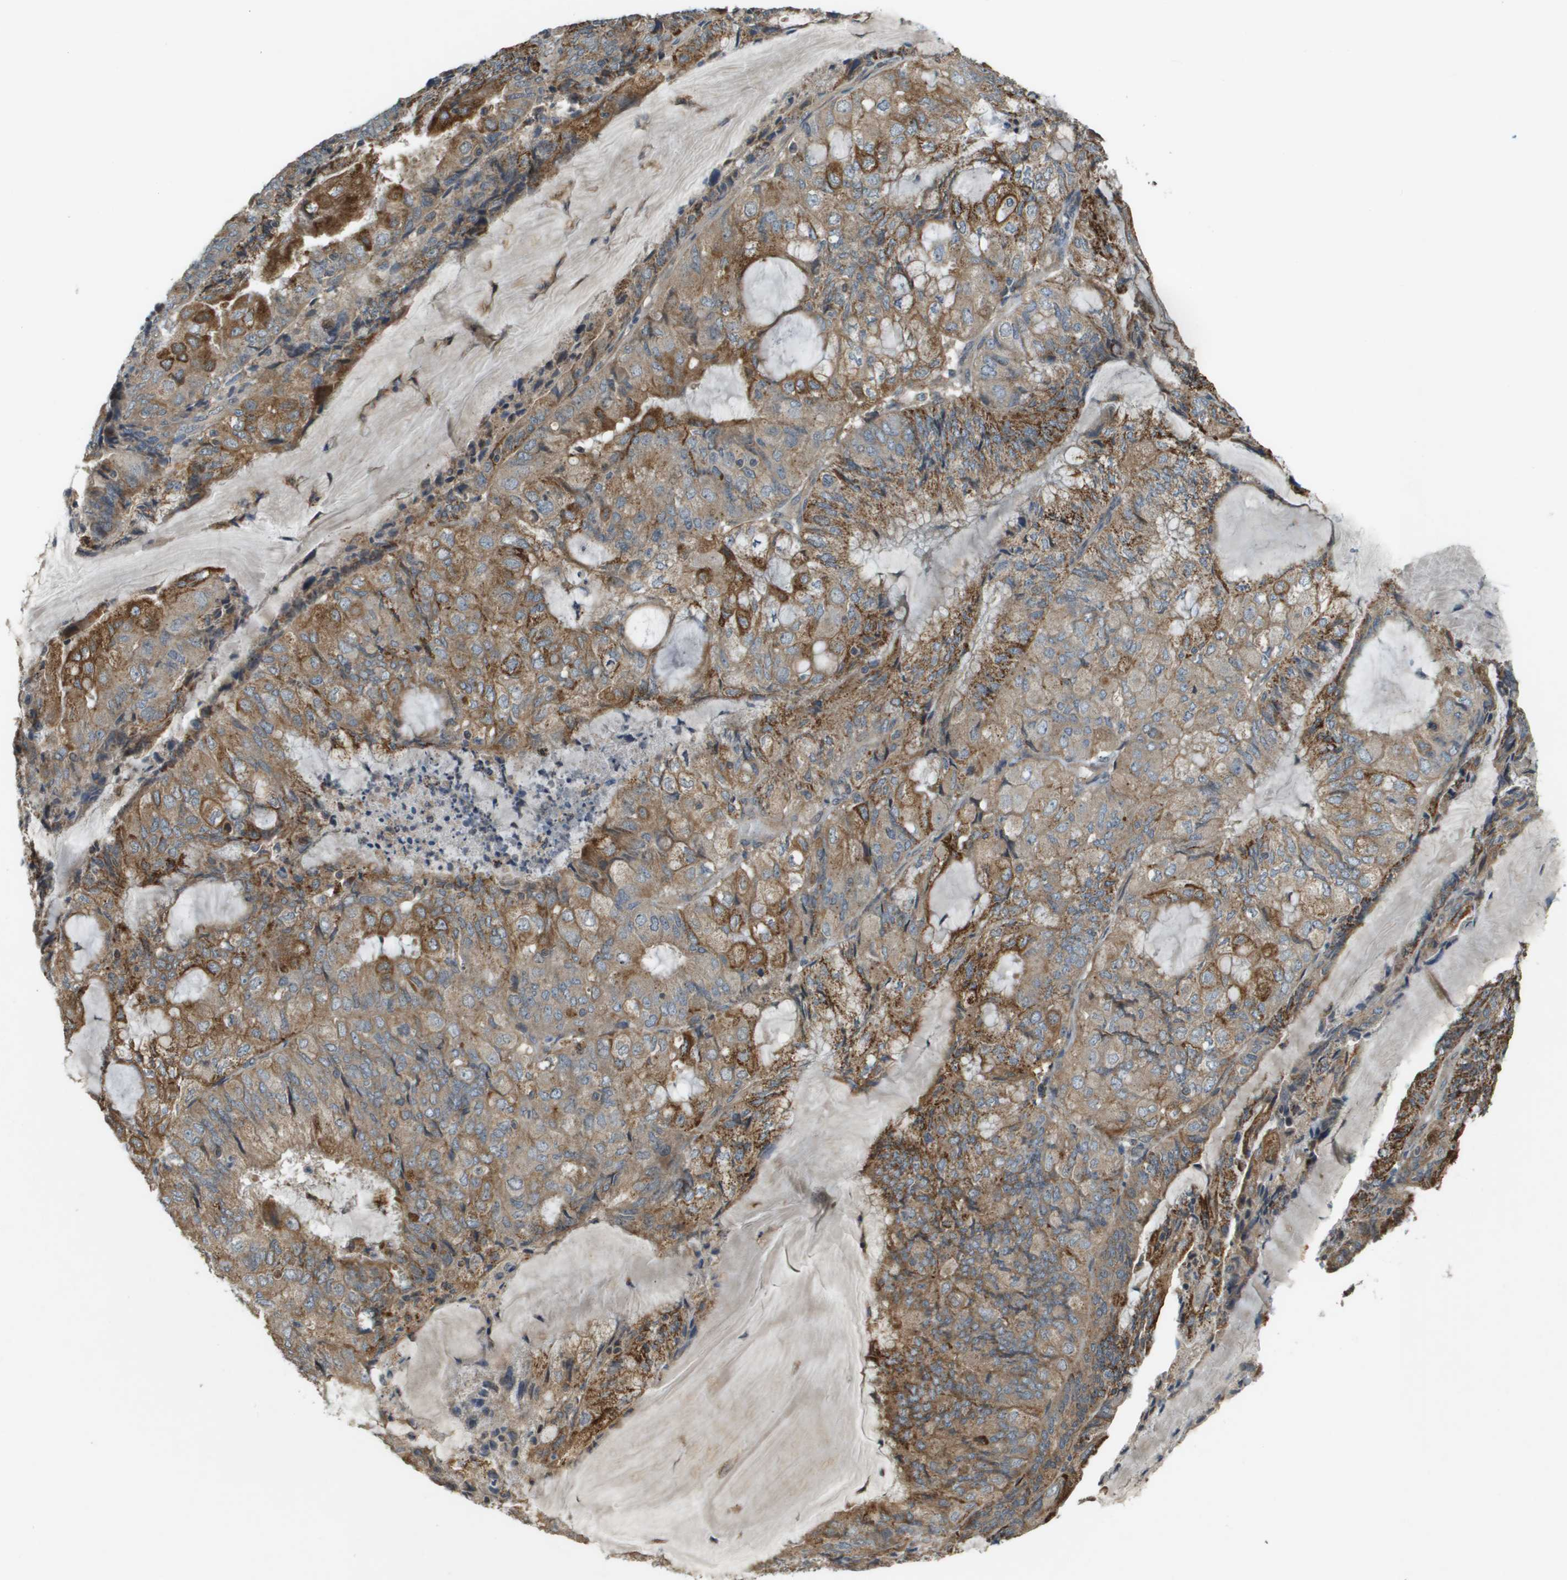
{"staining": {"intensity": "strong", "quantity": ">75%", "location": "cytoplasmic/membranous"}, "tissue": "endometrial cancer", "cell_type": "Tumor cells", "image_type": "cancer", "snomed": [{"axis": "morphology", "description": "Adenocarcinoma, NOS"}, {"axis": "topography", "description": "Endometrium"}], "caption": "This photomicrograph shows endometrial cancer stained with immunohistochemistry to label a protein in brown. The cytoplasmic/membranous of tumor cells show strong positivity for the protein. Nuclei are counter-stained blue.", "gene": "CDKN2C", "patient": {"sex": "female", "age": 81}}